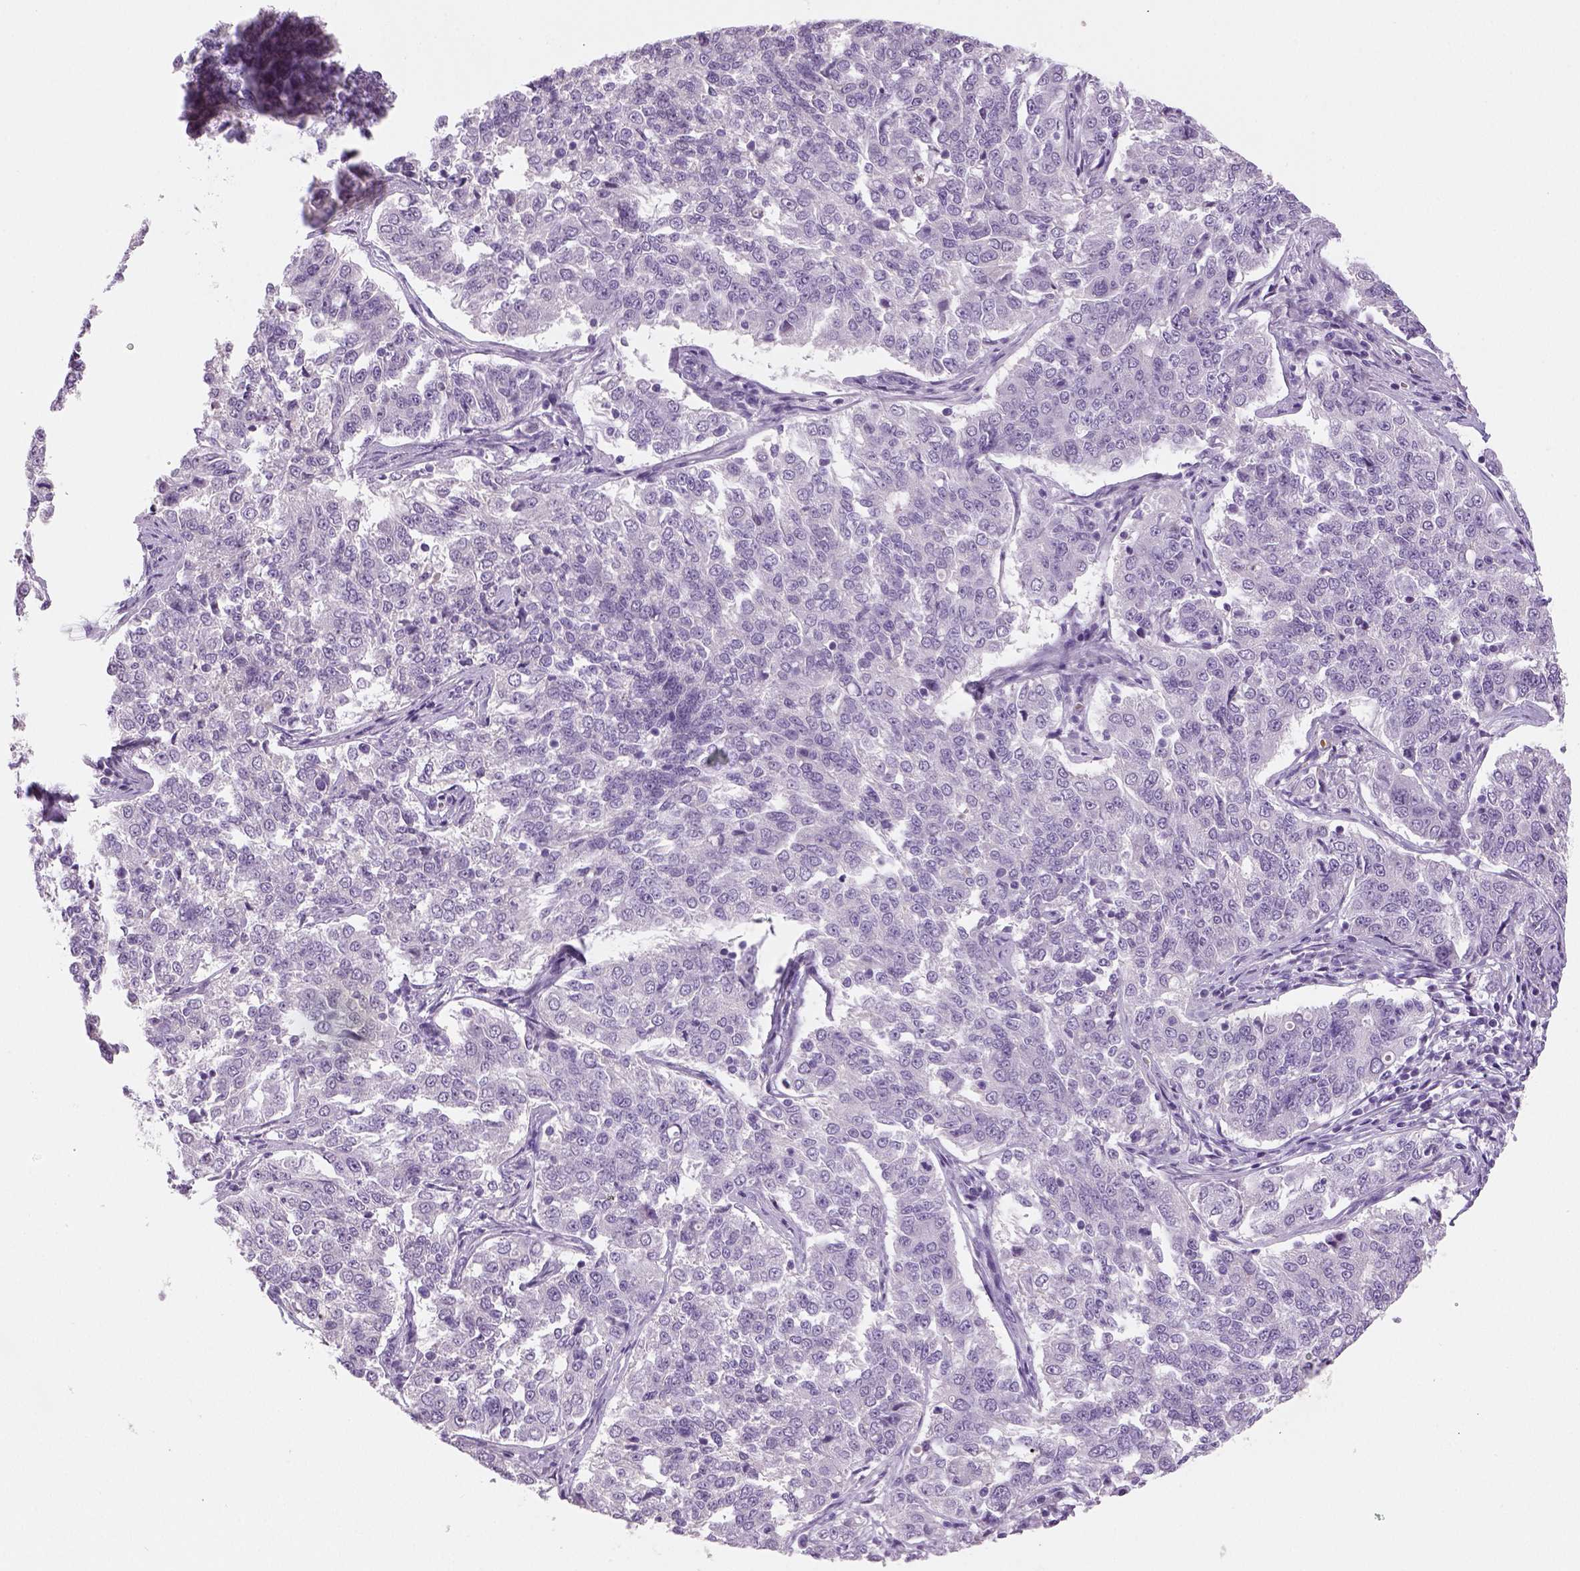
{"staining": {"intensity": "negative", "quantity": "none", "location": "none"}, "tissue": "endometrial cancer", "cell_type": "Tumor cells", "image_type": "cancer", "snomed": [{"axis": "morphology", "description": "Adenocarcinoma, NOS"}, {"axis": "topography", "description": "Endometrium"}], "caption": "A high-resolution image shows immunohistochemistry (IHC) staining of endometrial cancer (adenocarcinoma), which exhibits no significant staining in tumor cells.", "gene": "TSPAN7", "patient": {"sex": "female", "age": 43}}